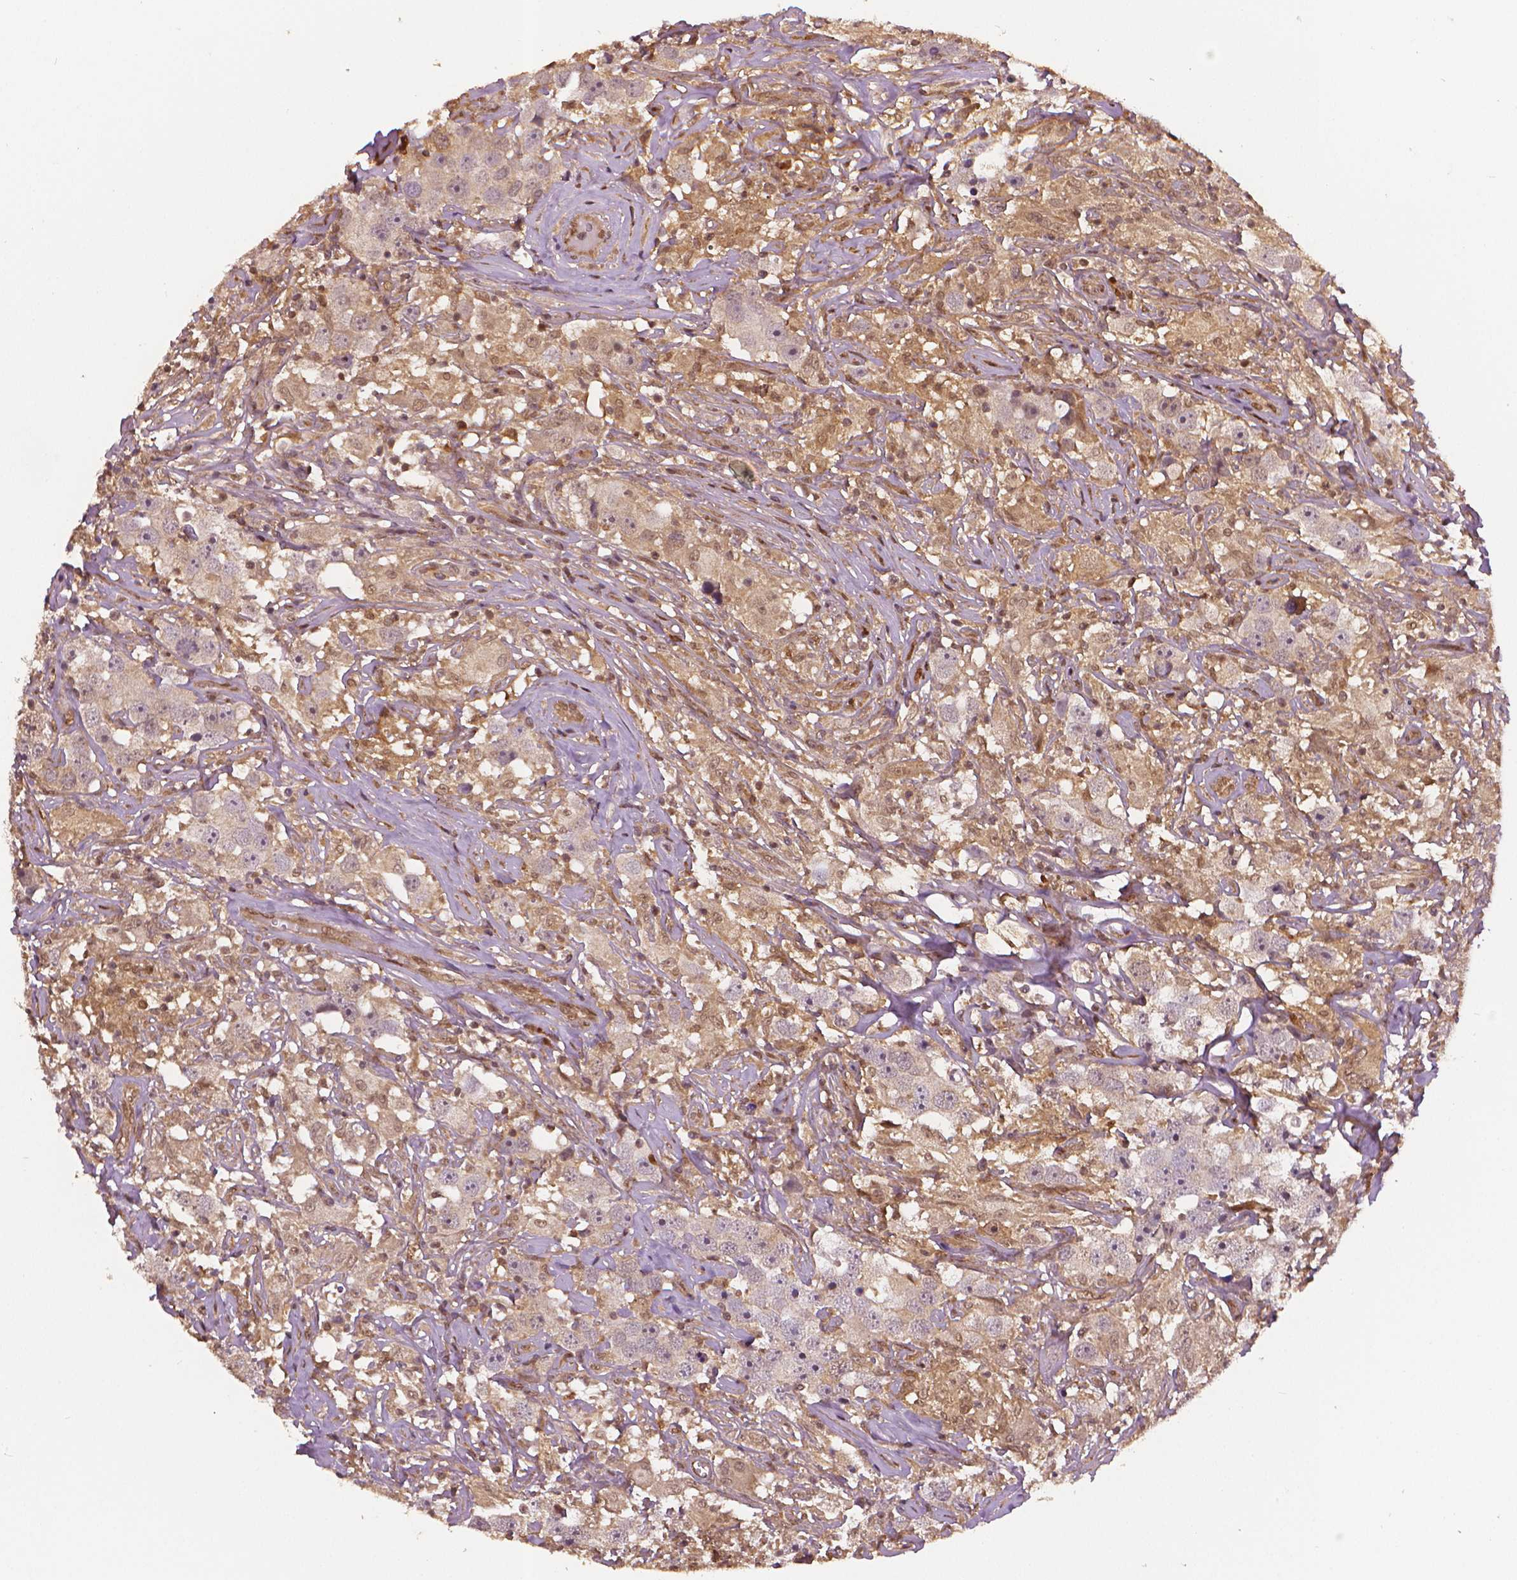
{"staining": {"intensity": "negative", "quantity": "none", "location": "none"}, "tissue": "testis cancer", "cell_type": "Tumor cells", "image_type": "cancer", "snomed": [{"axis": "morphology", "description": "Seminoma, NOS"}, {"axis": "topography", "description": "Testis"}], "caption": "Testis seminoma was stained to show a protein in brown. There is no significant expression in tumor cells.", "gene": "STAT3", "patient": {"sex": "male", "age": 49}}